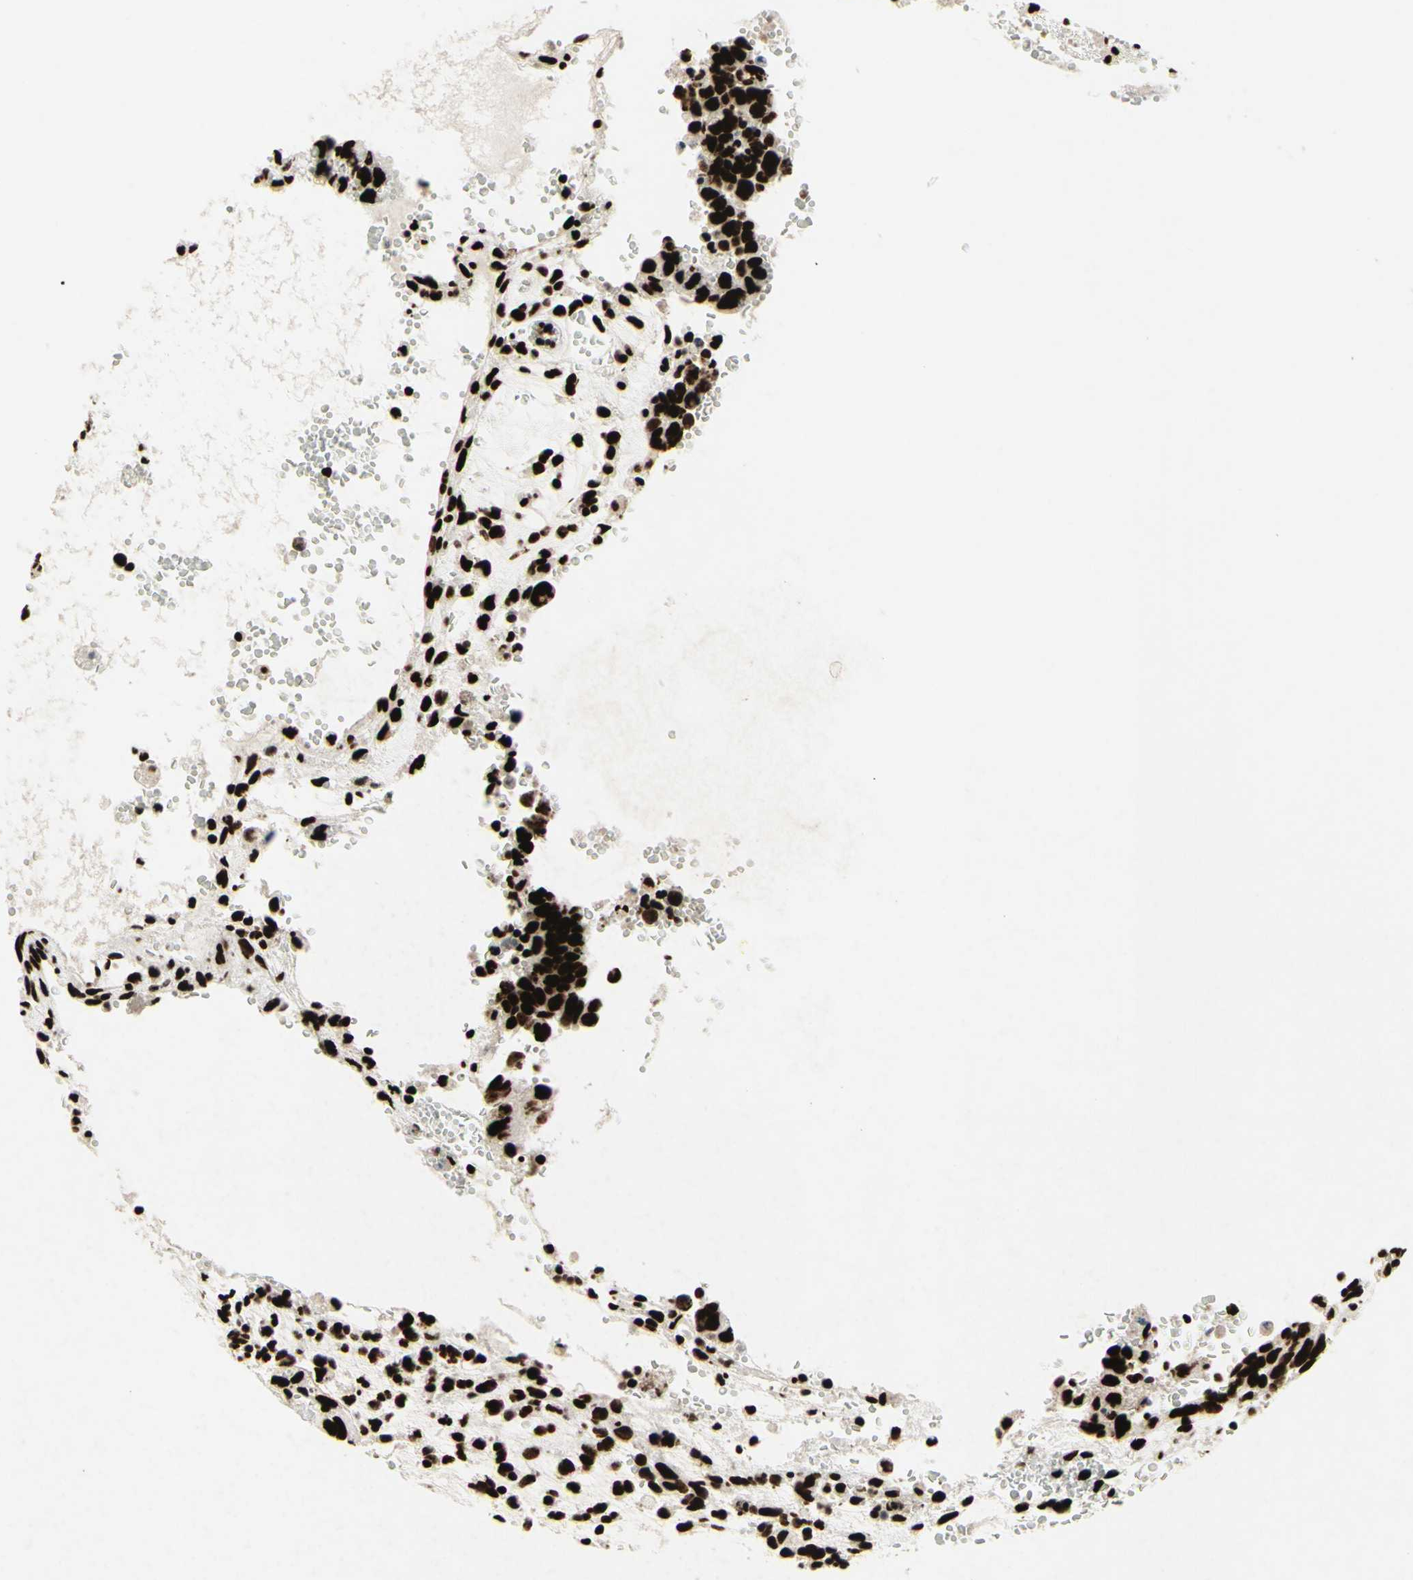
{"staining": {"intensity": "strong", "quantity": ">75%", "location": "nuclear"}, "tissue": "testis cancer", "cell_type": "Tumor cells", "image_type": "cancer", "snomed": [{"axis": "morphology", "description": "Seminoma, NOS"}, {"axis": "morphology", "description": "Carcinoma, Embryonal, NOS"}, {"axis": "topography", "description": "Testis"}], "caption": "Protein expression analysis of testis cancer displays strong nuclear staining in approximately >75% of tumor cells.", "gene": "U2AF2", "patient": {"sex": "male", "age": 52}}